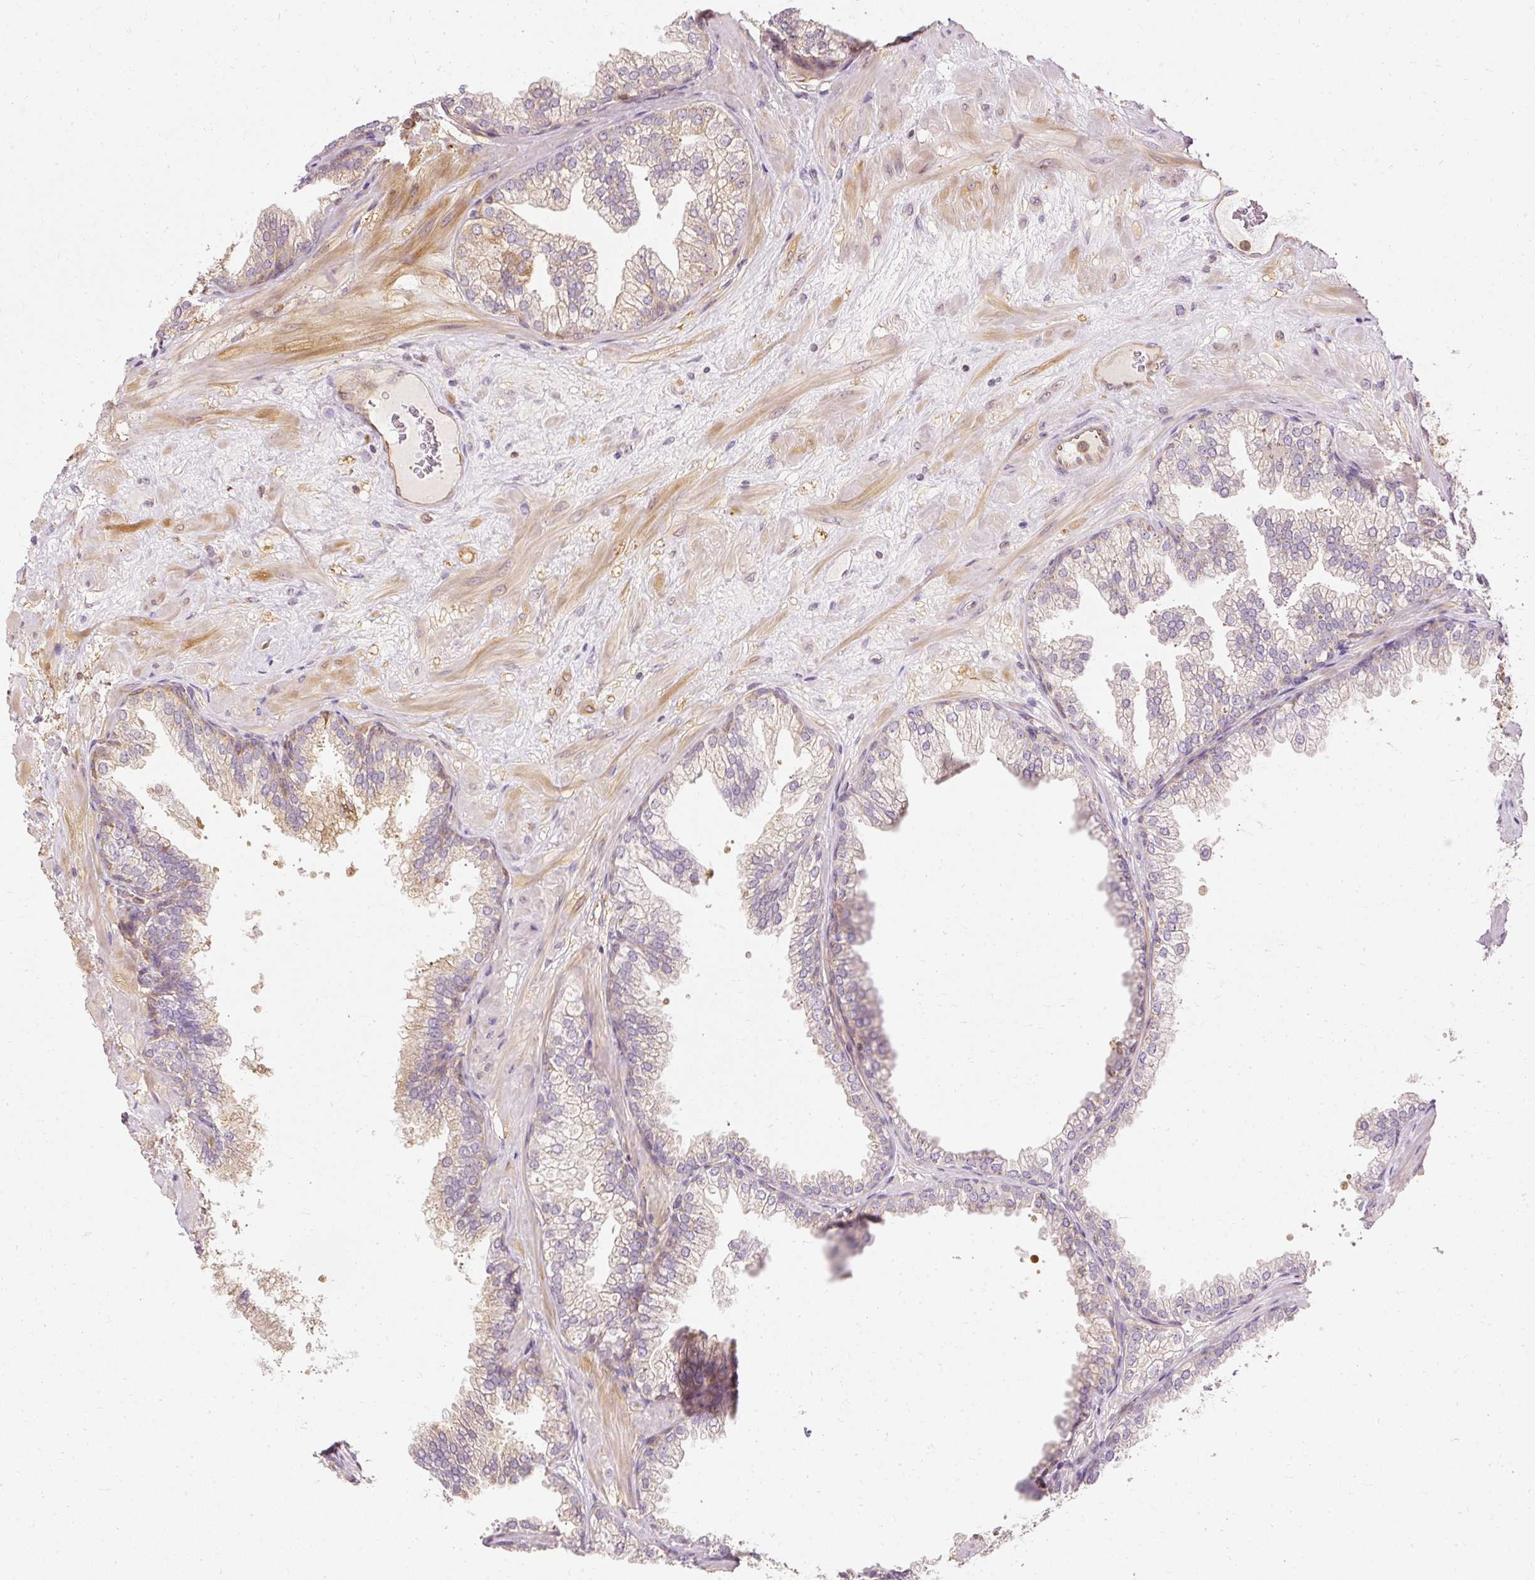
{"staining": {"intensity": "moderate", "quantity": "25%-75%", "location": "cytoplasmic/membranous"}, "tissue": "prostate", "cell_type": "Glandular cells", "image_type": "normal", "snomed": [{"axis": "morphology", "description": "Normal tissue, NOS"}, {"axis": "topography", "description": "Prostate"}], "caption": "Immunohistochemistry (IHC) staining of benign prostate, which demonstrates medium levels of moderate cytoplasmic/membranous staining in about 25%-75% of glandular cells indicating moderate cytoplasmic/membranous protein positivity. The staining was performed using DAB (brown) for protein detection and nuclei were counterstained in hematoxylin (blue).", "gene": "ARMH3", "patient": {"sex": "male", "age": 37}}